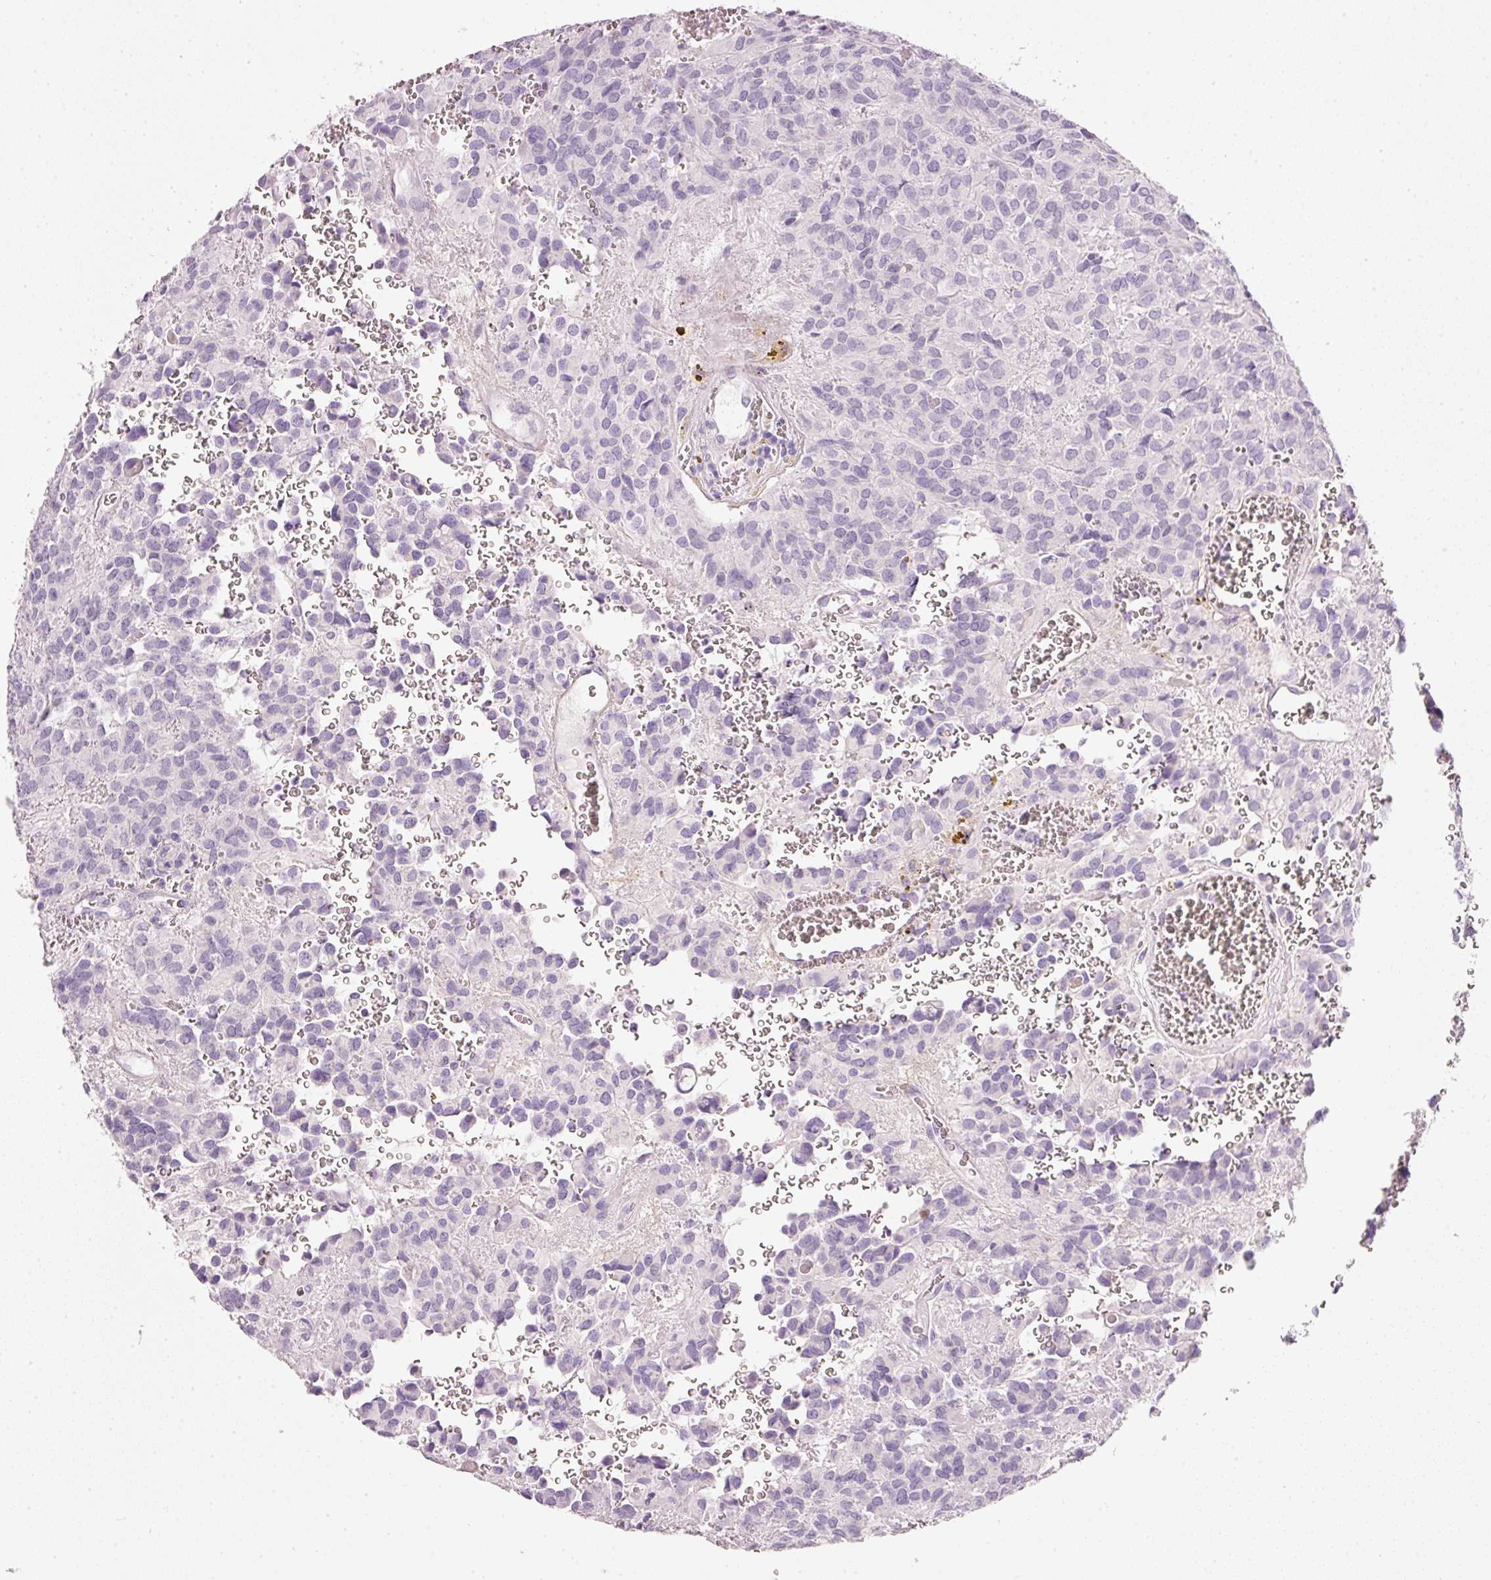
{"staining": {"intensity": "negative", "quantity": "none", "location": "none"}, "tissue": "glioma", "cell_type": "Tumor cells", "image_type": "cancer", "snomed": [{"axis": "morphology", "description": "Glioma, malignant, Low grade"}, {"axis": "topography", "description": "Brain"}], "caption": "Tumor cells show no significant protein positivity in glioma. (DAB (3,3'-diaminobenzidine) immunohistochemistry (IHC) visualized using brightfield microscopy, high magnification).", "gene": "PDXDC1", "patient": {"sex": "male", "age": 56}}